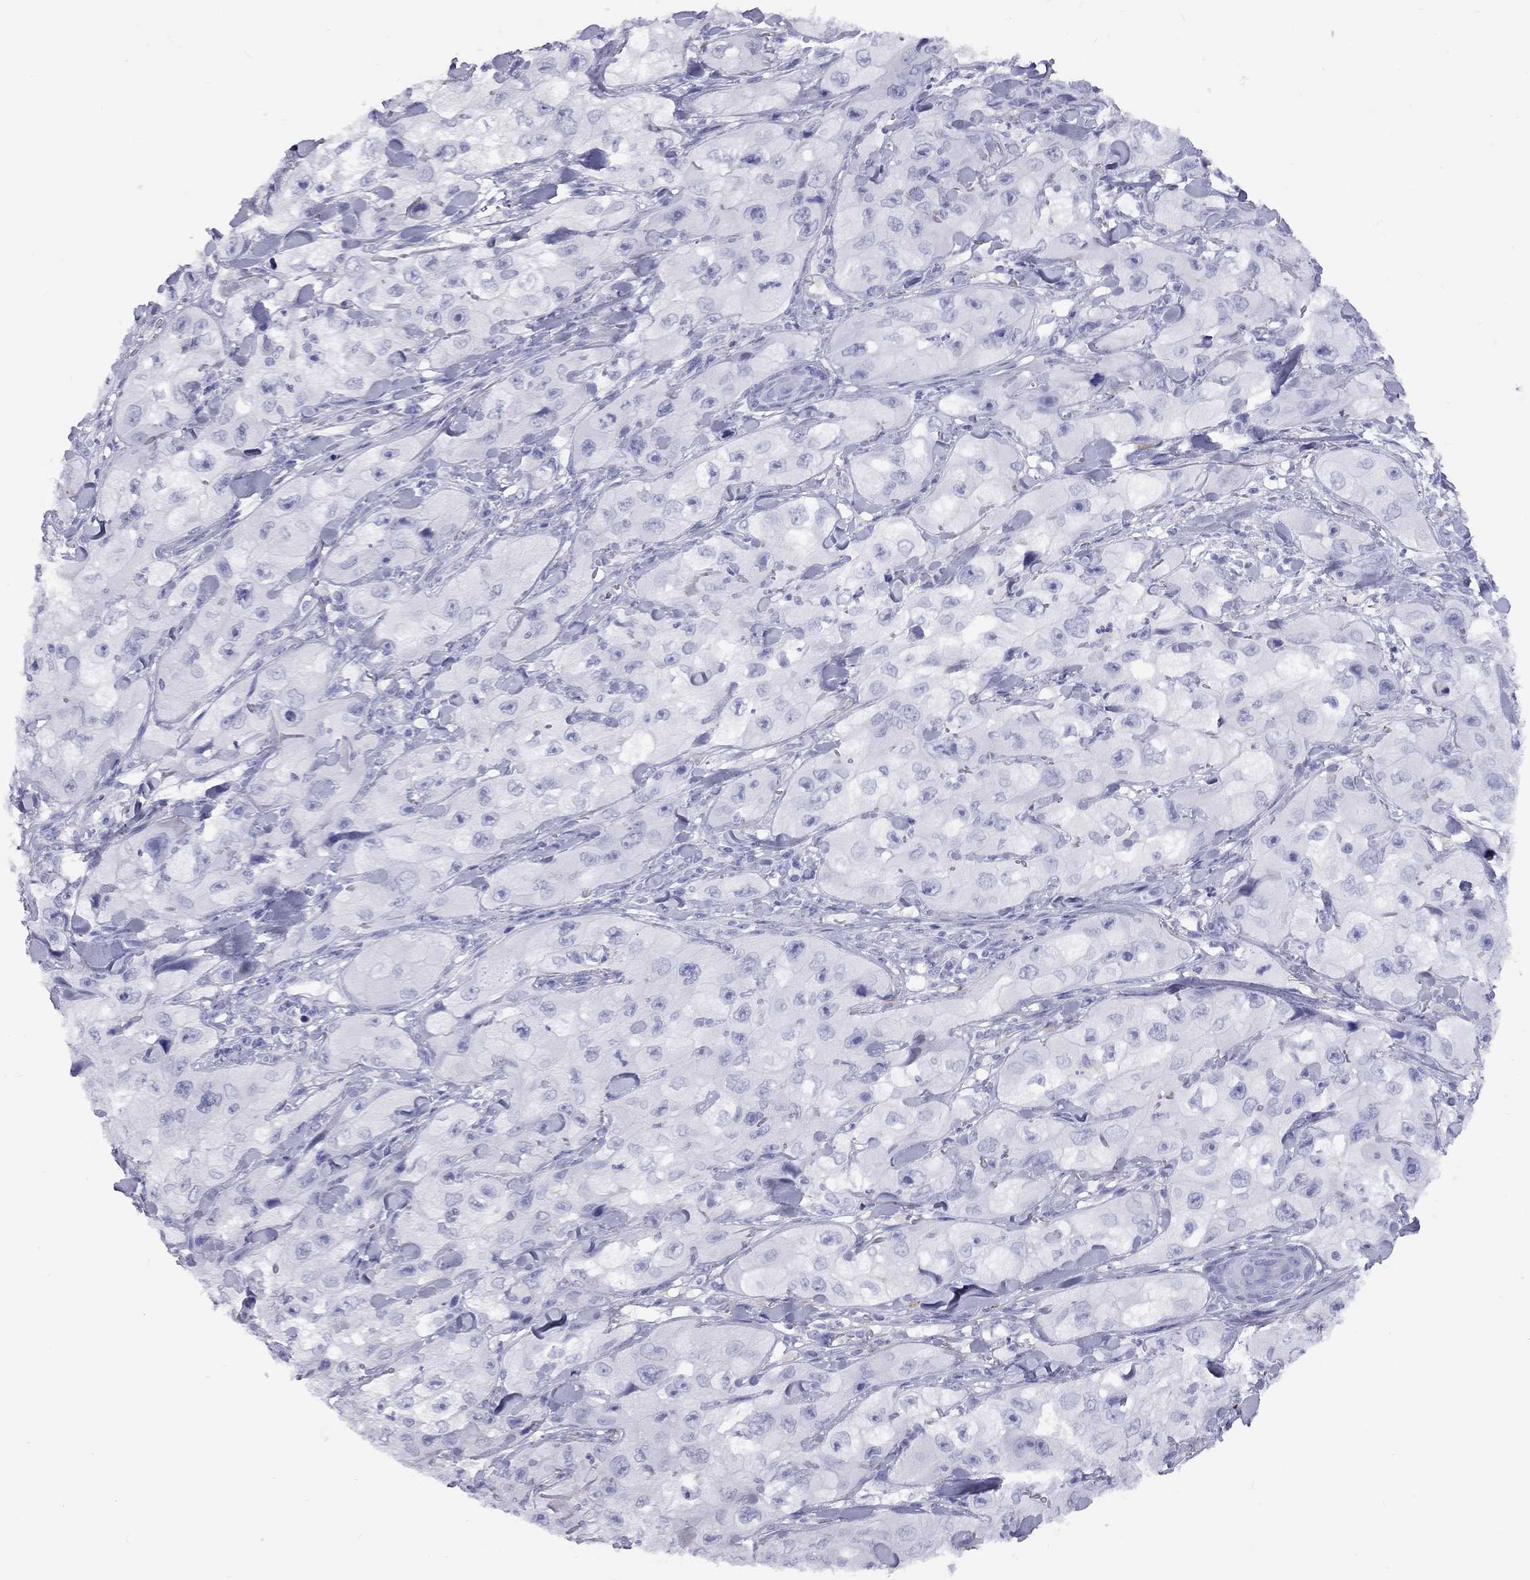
{"staining": {"intensity": "negative", "quantity": "none", "location": "none"}, "tissue": "skin cancer", "cell_type": "Tumor cells", "image_type": "cancer", "snomed": [{"axis": "morphology", "description": "Squamous cell carcinoma, NOS"}, {"axis": "topography", "description": "Skin"}, {"axis": "topography", "description": "Subcutis"}], "caption": "IHC histopathology image of neoplastic tissue: skin squamous cell carcinoma stained with DAB exhibits no significant protein staining in tumor cells.", "gene": "FSCN3", "patient": {"sex": "male", "age": 73}}